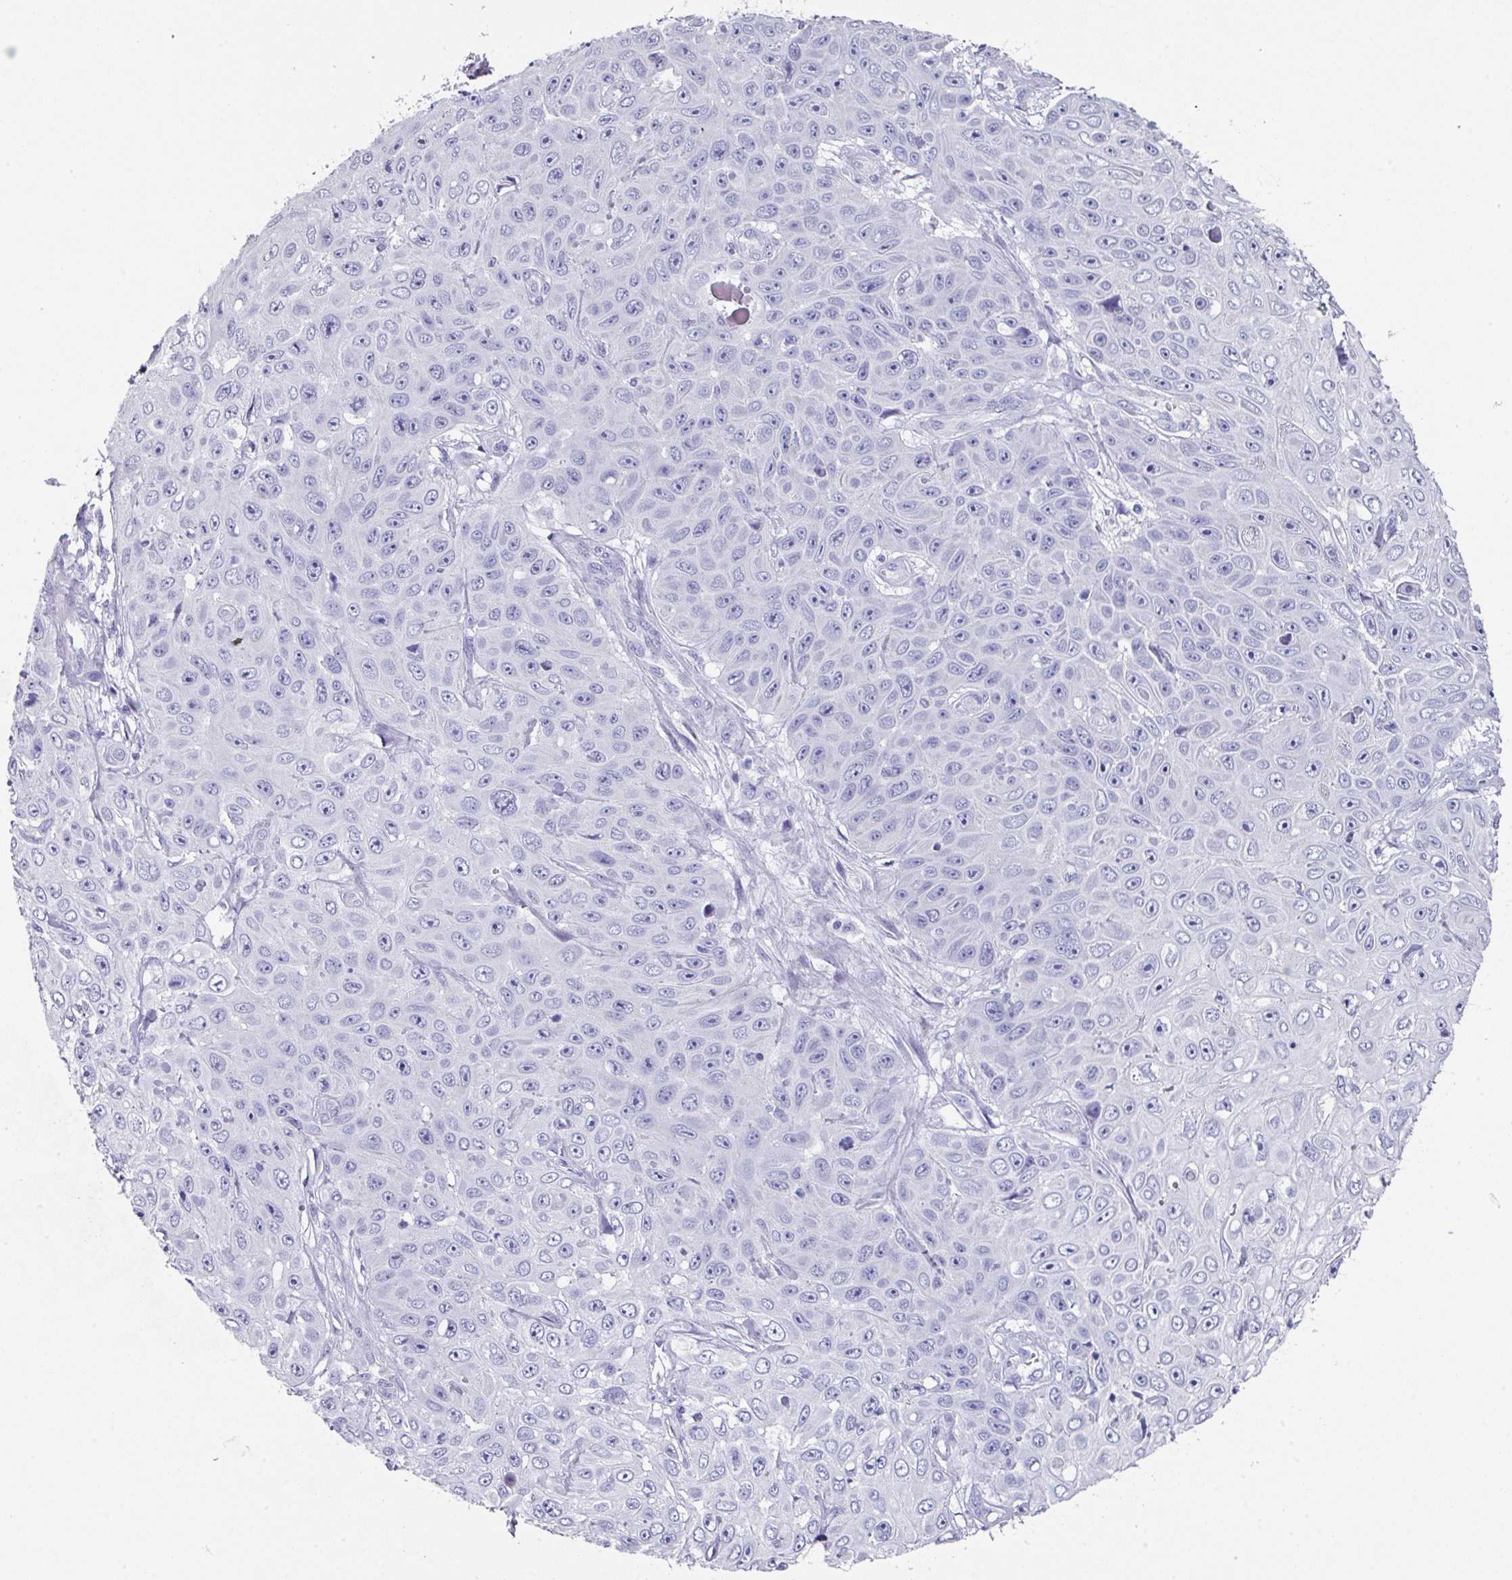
{"staining": {"intensity": "negative", "quantity": "none", "location": "none"}, "tissue": "skin cancer", "cell_type": "Tumor cells", "image_type": "cancer", "snomed": [{"axis": "morphology", "description": "Squamous cell carcinoma, NOS"}, {"axis": "topography", "description": "Skin"}], "caption": "Immunohistochemistry photomicrograph of human skin squamous cell carcinoma stained for a protein (brown), which shows no expression in tumor cells.", "gene": "PEX10", "patient": {"sex": "male", "age": 82}}